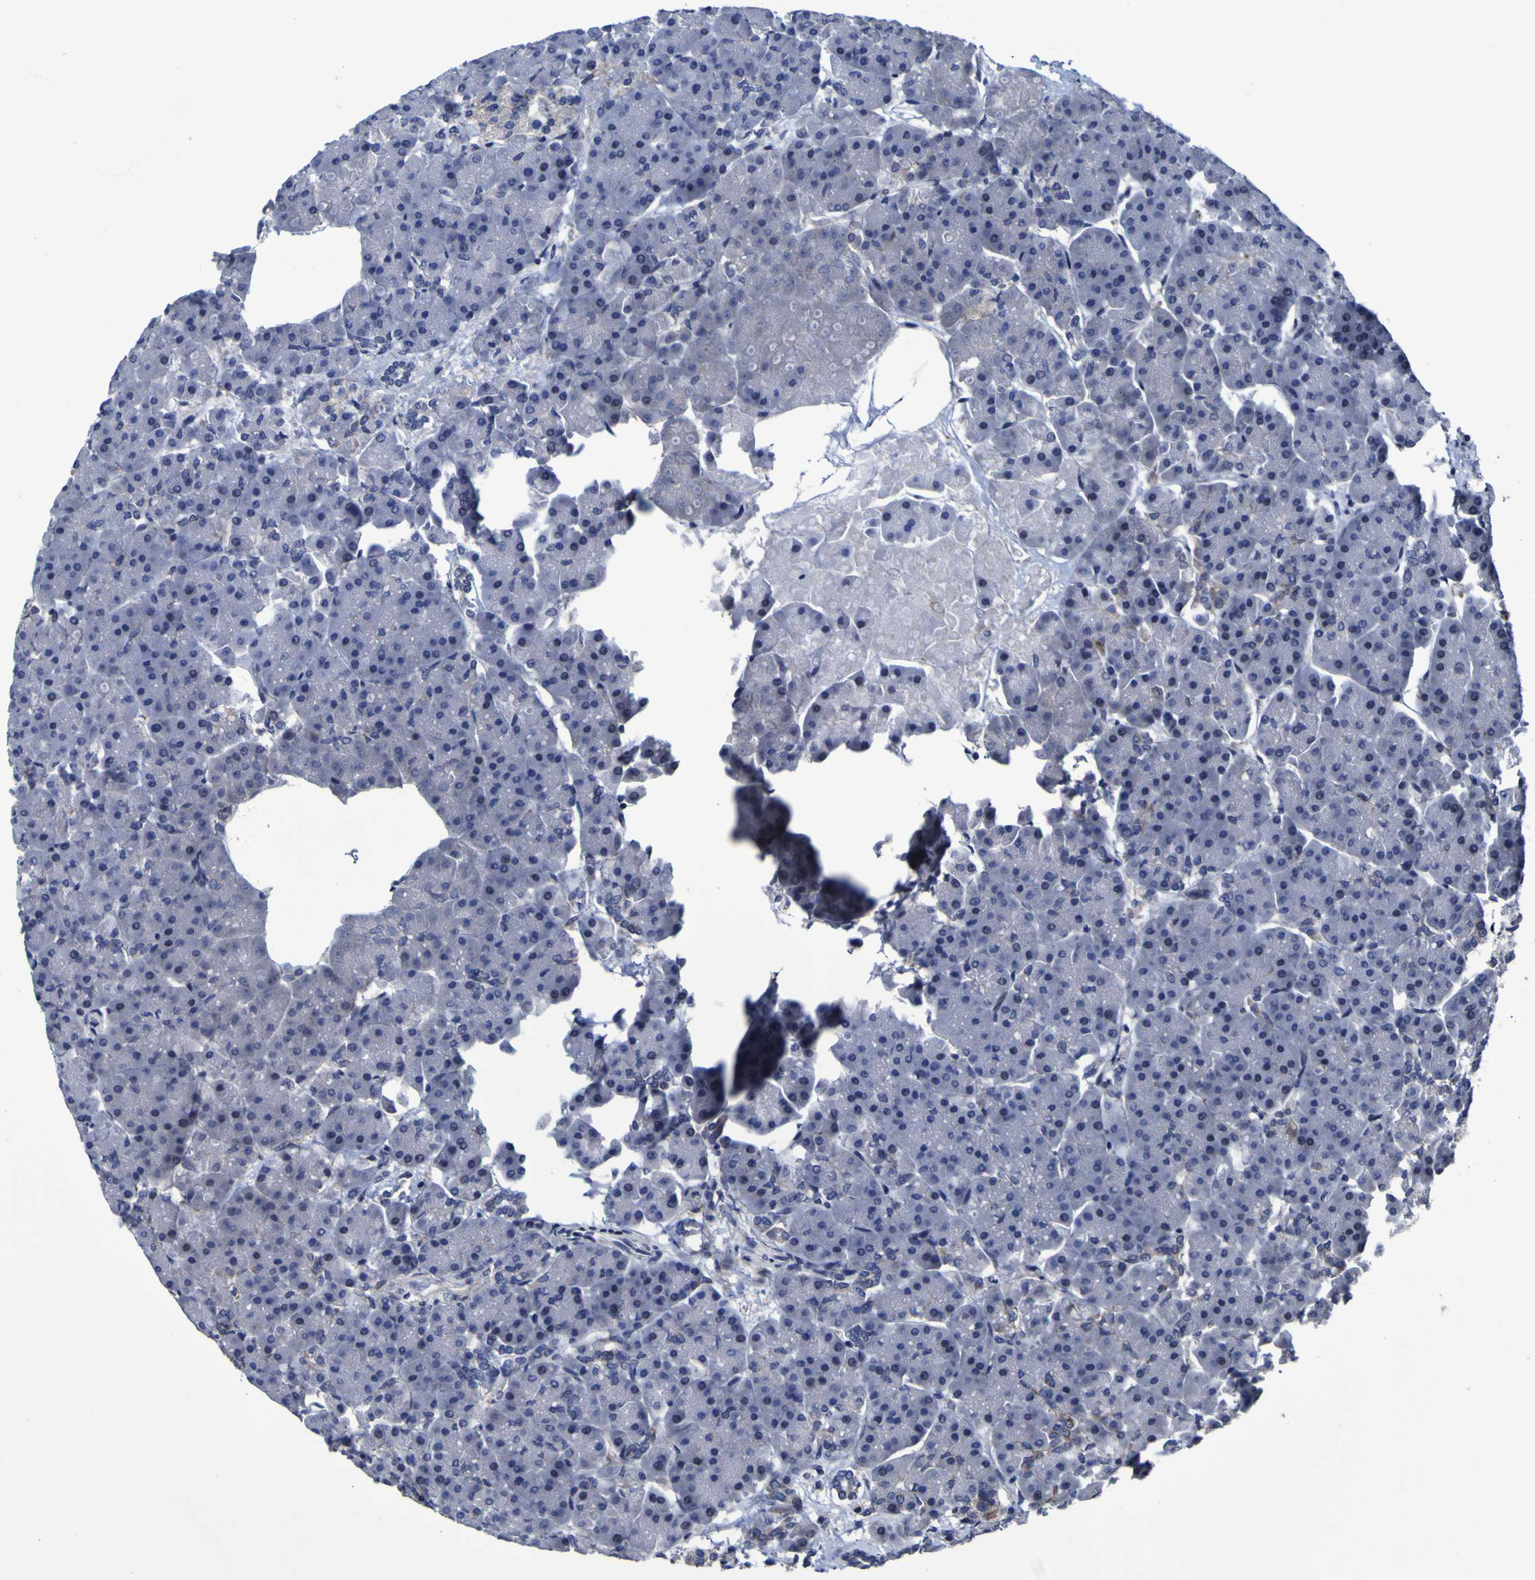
{"staining": {"intensity": "negative", "quantity": "none", "location": "none"}, "tissue": "pancreas", "cell_type": "Exocrine glandular cells", "image_type": "normal", "snomed": [{"axis": "morphology", "description": "Normal tissue, NOS"}, {"axis": "topography", "description": "Pancreas"}], "caption": "Immunohistochemistry (IHC) image of benign pancreas: pancreas stained with DAB displays no significant protein expression in exocrine glandular cells.", "gene": "P3H1", "patient": {"sex": "female", "age": 70}}